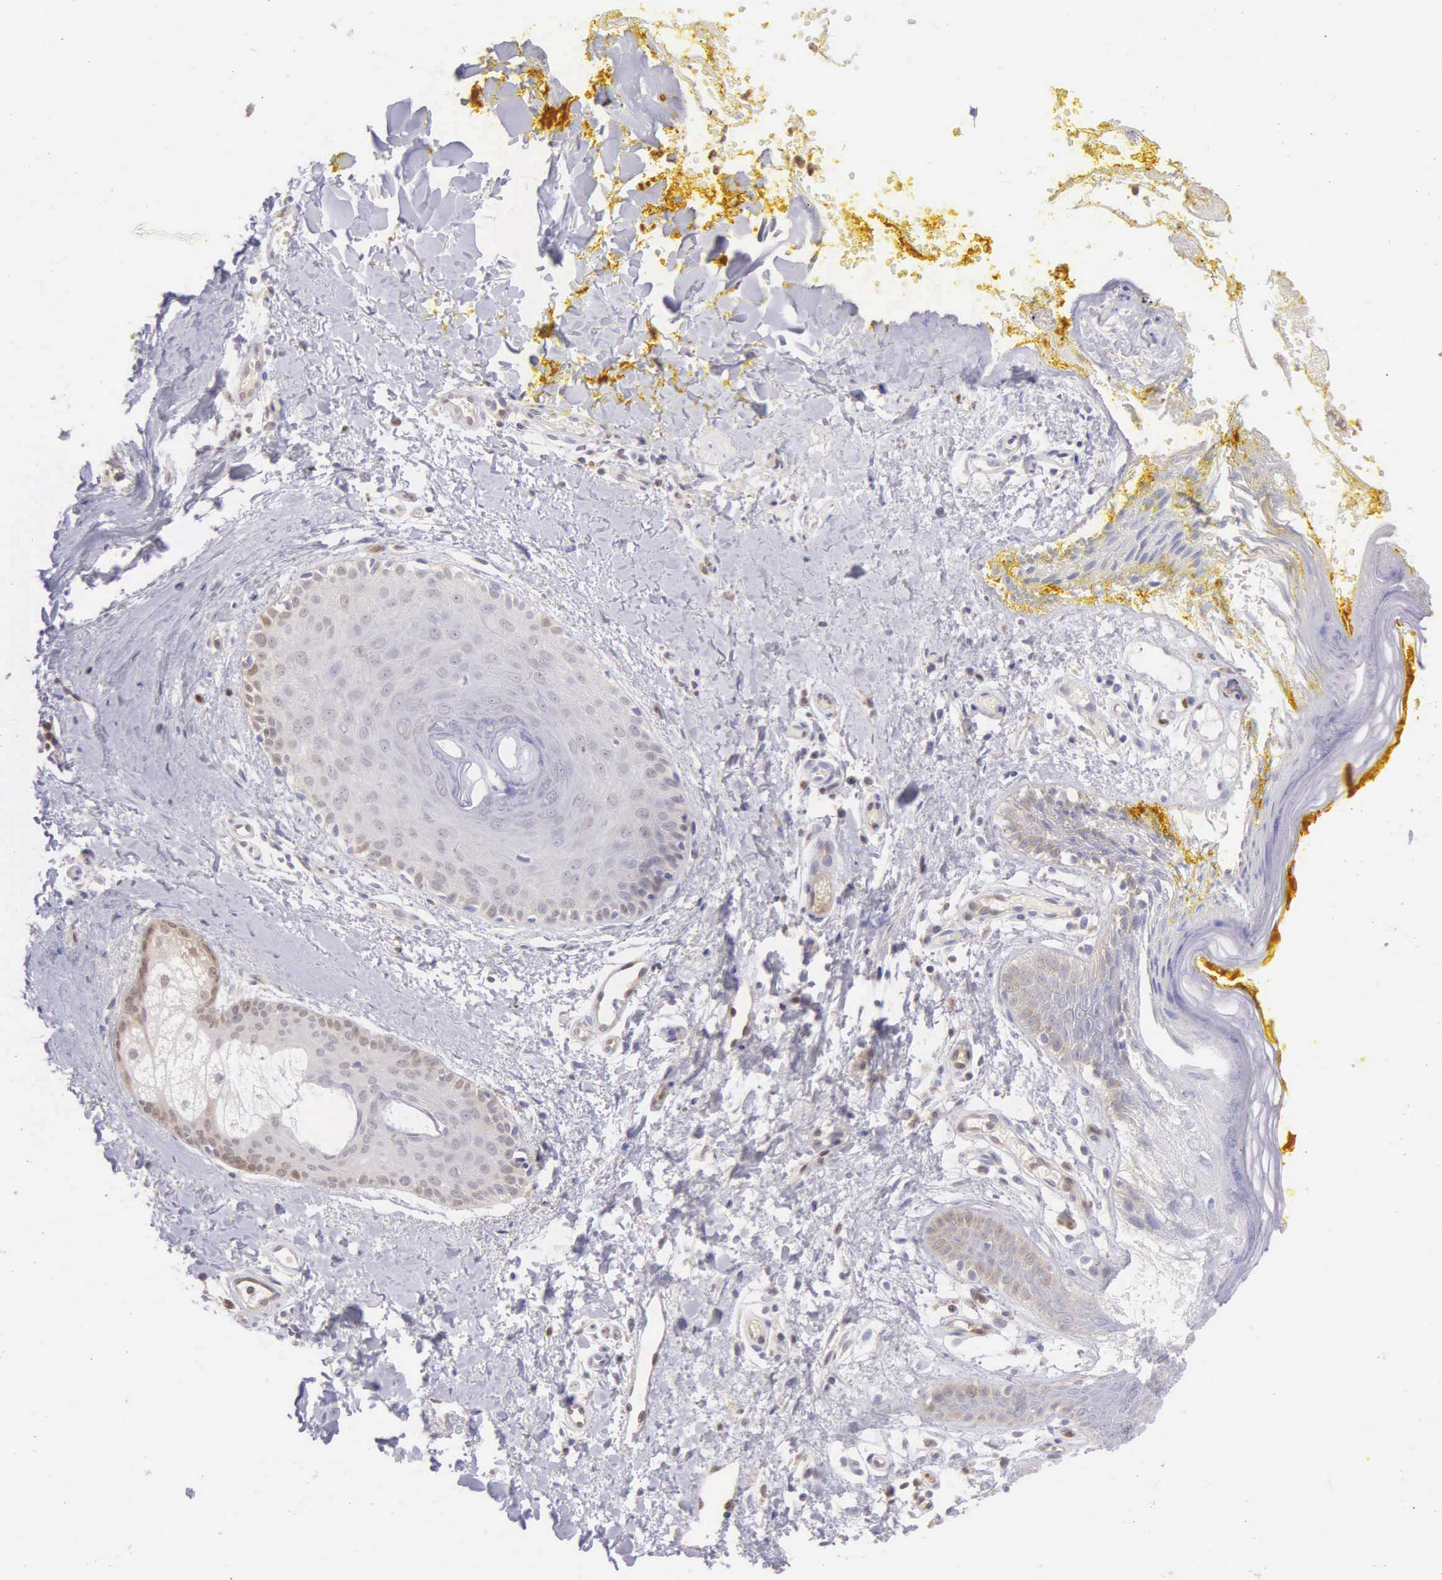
{"staining": {"intensity": "weak", "quantity": "<25%", "location": "cytoplasmic/membranous"}, "tissue": "skin", "cell_type": "Epidermal cells", "image_type": "normal", "snomed": [{"axis": "morphology", "description": "Normal tissue, NOS"}, {"axis": "topography", "description": "Skin"}, {"axis": "topography", "description": "Anal"}], "caption": "Immunohistochemistry of benign skin reveals no expression in epidermal cells.", "gene": "BID", "patient": {"sex": "male", "age": 61}}